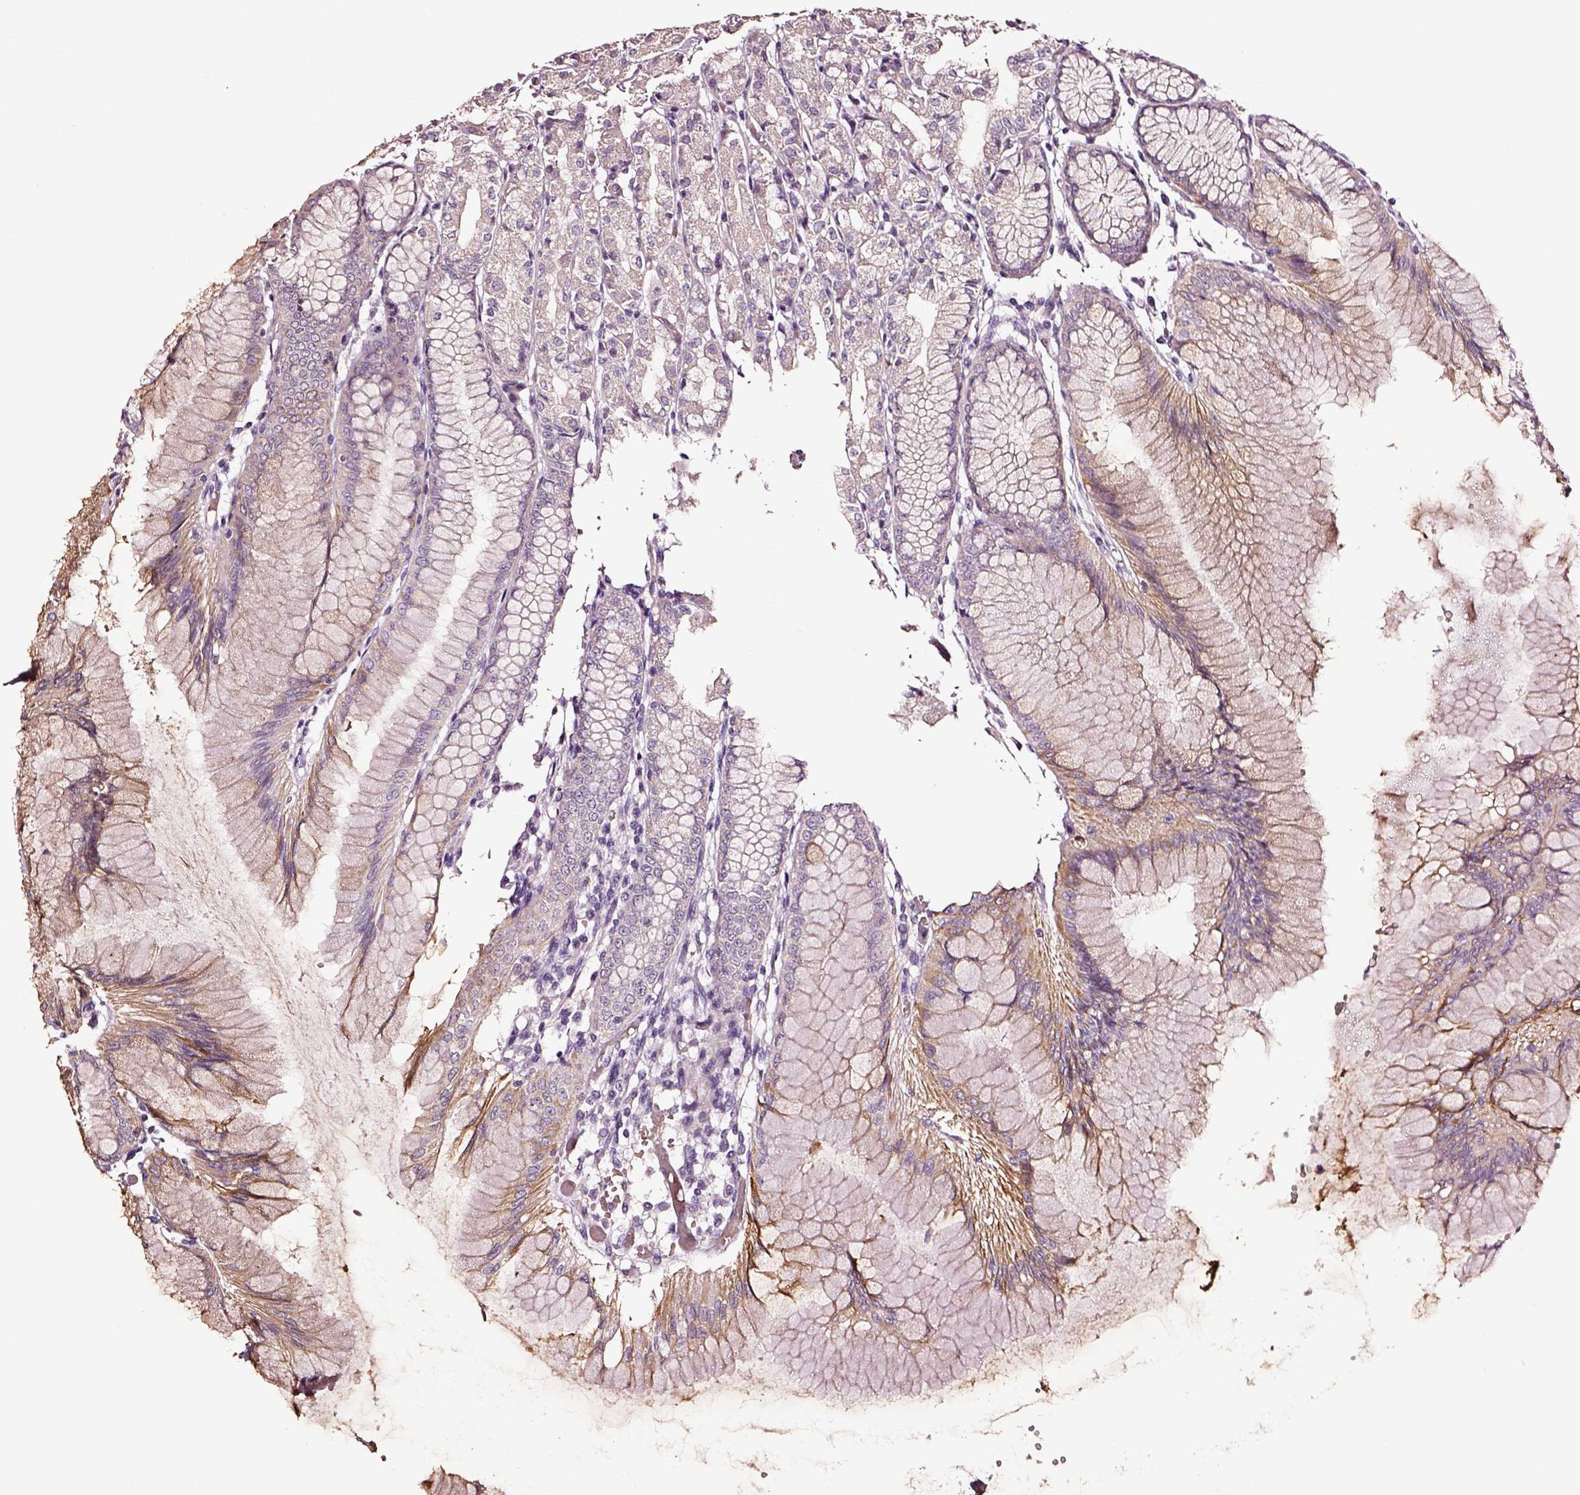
{"staining": {"intensity": "weak", "quantity": "25%-75%", "location": "cytoplasmic/membranous"}, "tissue": "stomach", "cell_type": "Glandular cells", "image_type": "normal", "snomed": [{"axis": "morphology", "description": "Normal tissue, NOS"}, {"axis": "topography", "description": "Stomach"}], "caption": "This photomicrograph displays immunohistochemistry staining of benign human stomach, with low weak cytoplasmic/membranous positivity in about 25%-75% of glandular cells.", "gene": "AADAT", "patient": {"sex": "female", "age": 57}}